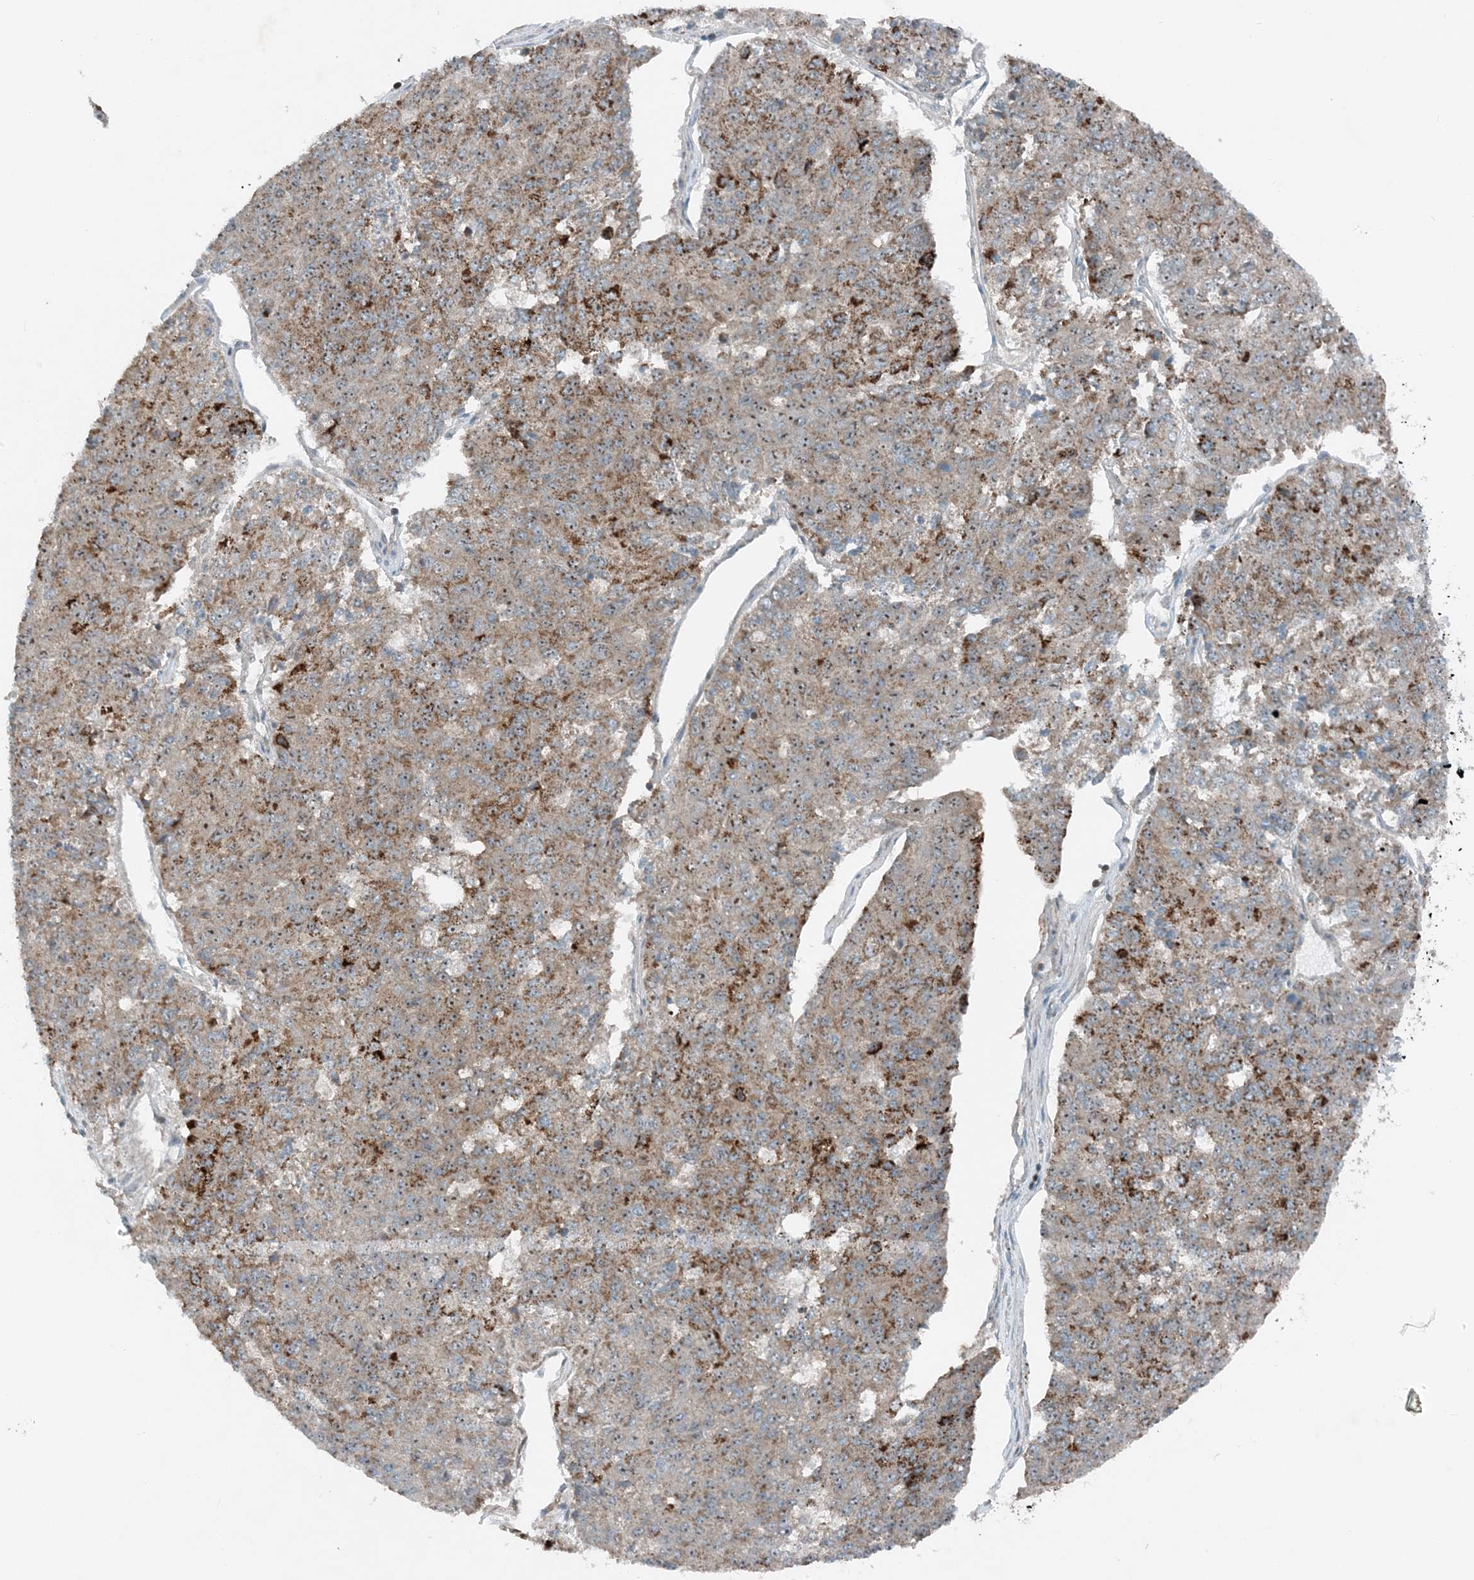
{"staining": {"intensity": "moderate", "quantity": ">75%", "location": "cytoplasmic/membranous"}, "tissue": "pancreatic cancer", "cell_type": "Tumor cells", "image_type": "cancer", "snomed": [{"axis": "morphology", "description": "Adenocarcinoma, NOS"}, {"axis": "topography", "description": "Pancreas"}], "caption": "DAB immunohistochemical staining of pancreatic adenocarcinoma reveals moderate cytoplasmic/membranous protein positivity in about >75% of tumor cells.", "gene": "MITD1", "patient": {"sex": "male", "age": 50}}